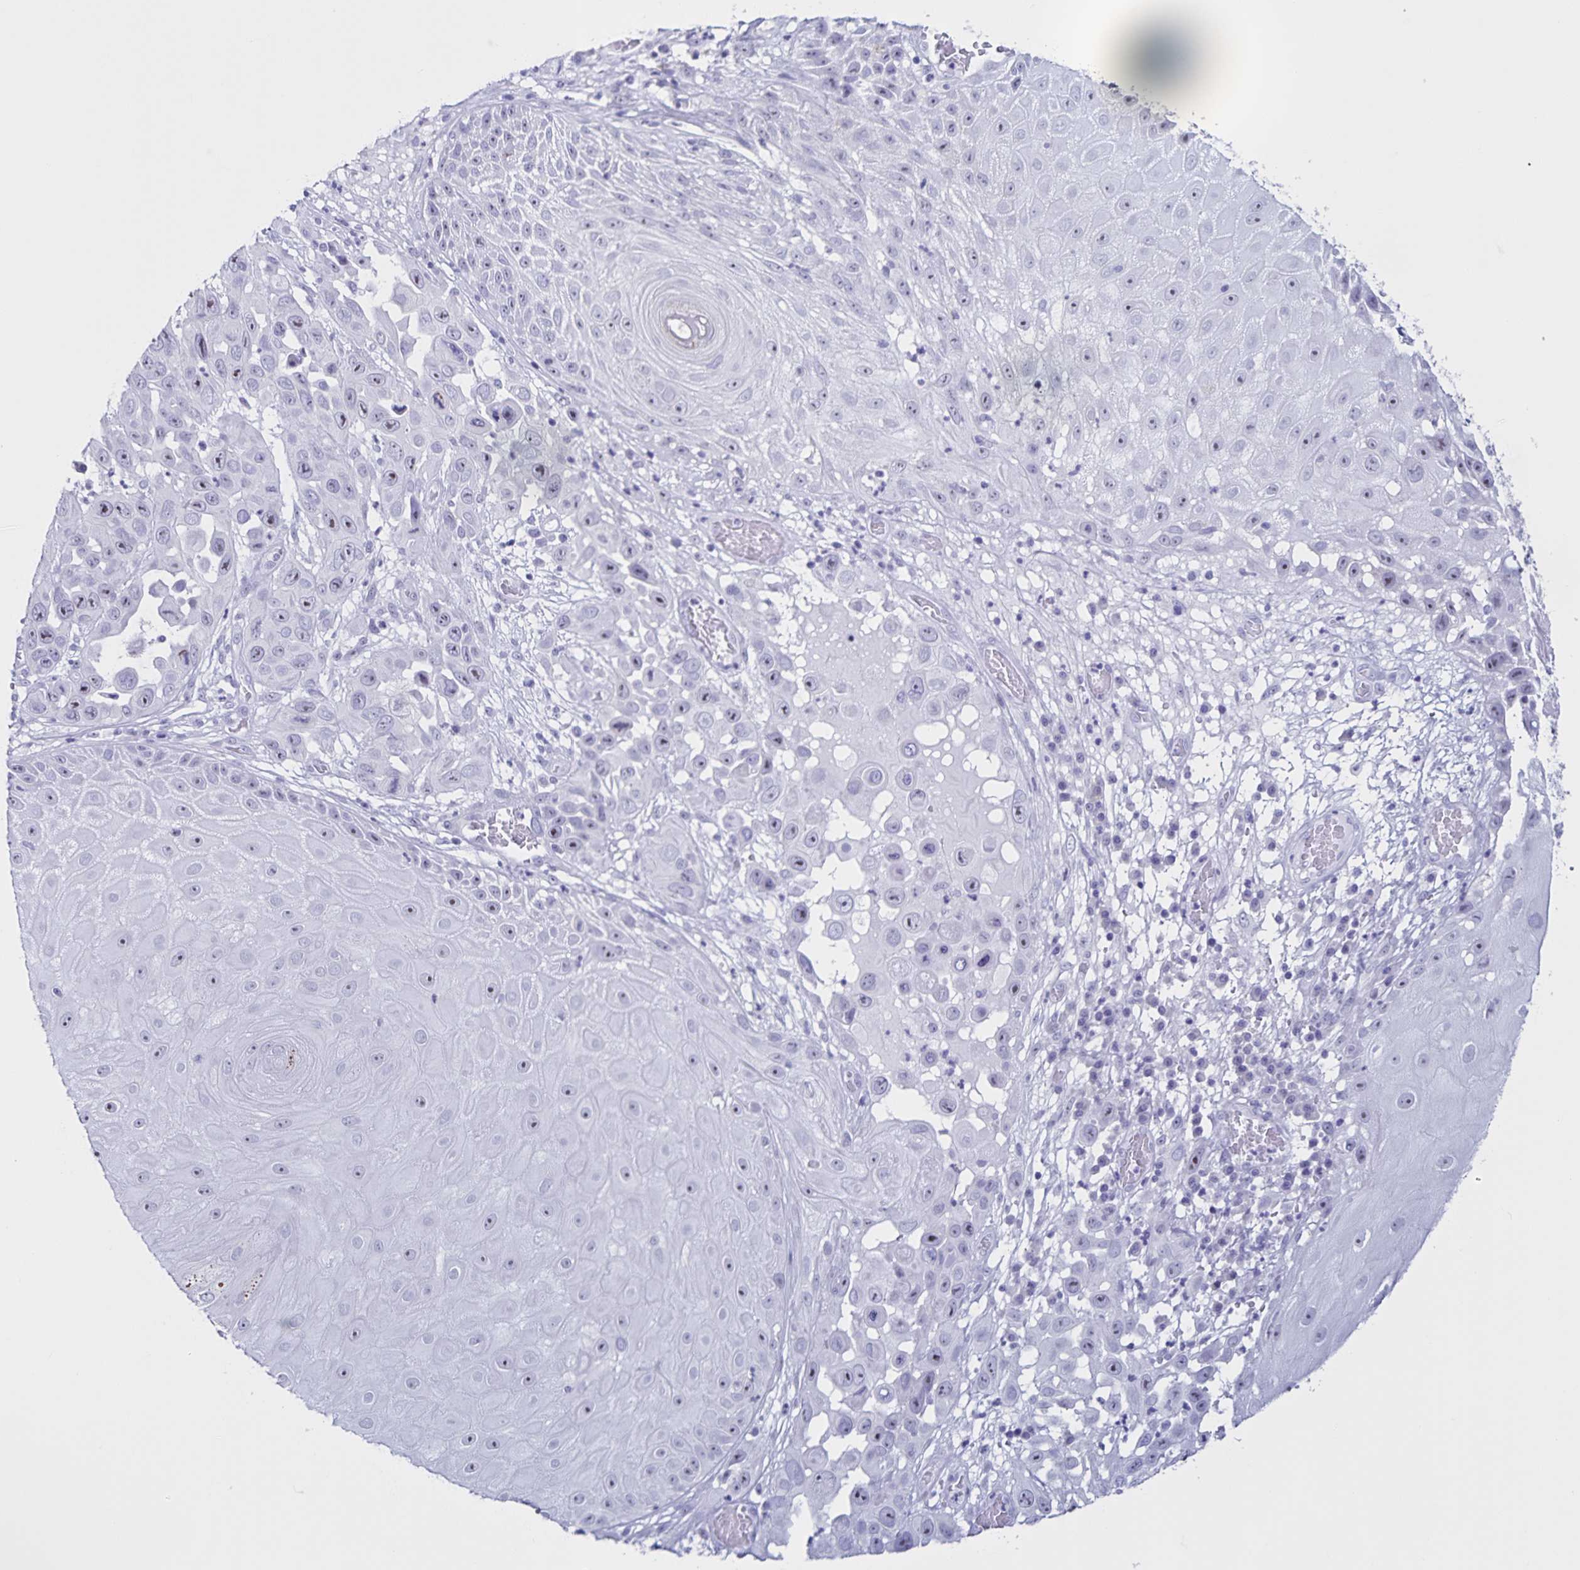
{"staining": {"intensity": "moderate", "quantity": "25%-75%", "location": "nuclear"}, "tissue": "skin cancer", "cell_type": "Tumor cells", "image_type": "cancer", "snomed": [{"axis": "morphology", "description": "Squamous cell carcinoma, NOS"}, {"axis": "topography", "description": "Skin"}], "caption": "Moderate nuclear protein positivity is seen in about 25%-75% of tumor cells in squamous cell carcinoma (skin).", "gene": "FAM170A", "patient": {"sex": "male", "age": 81}}